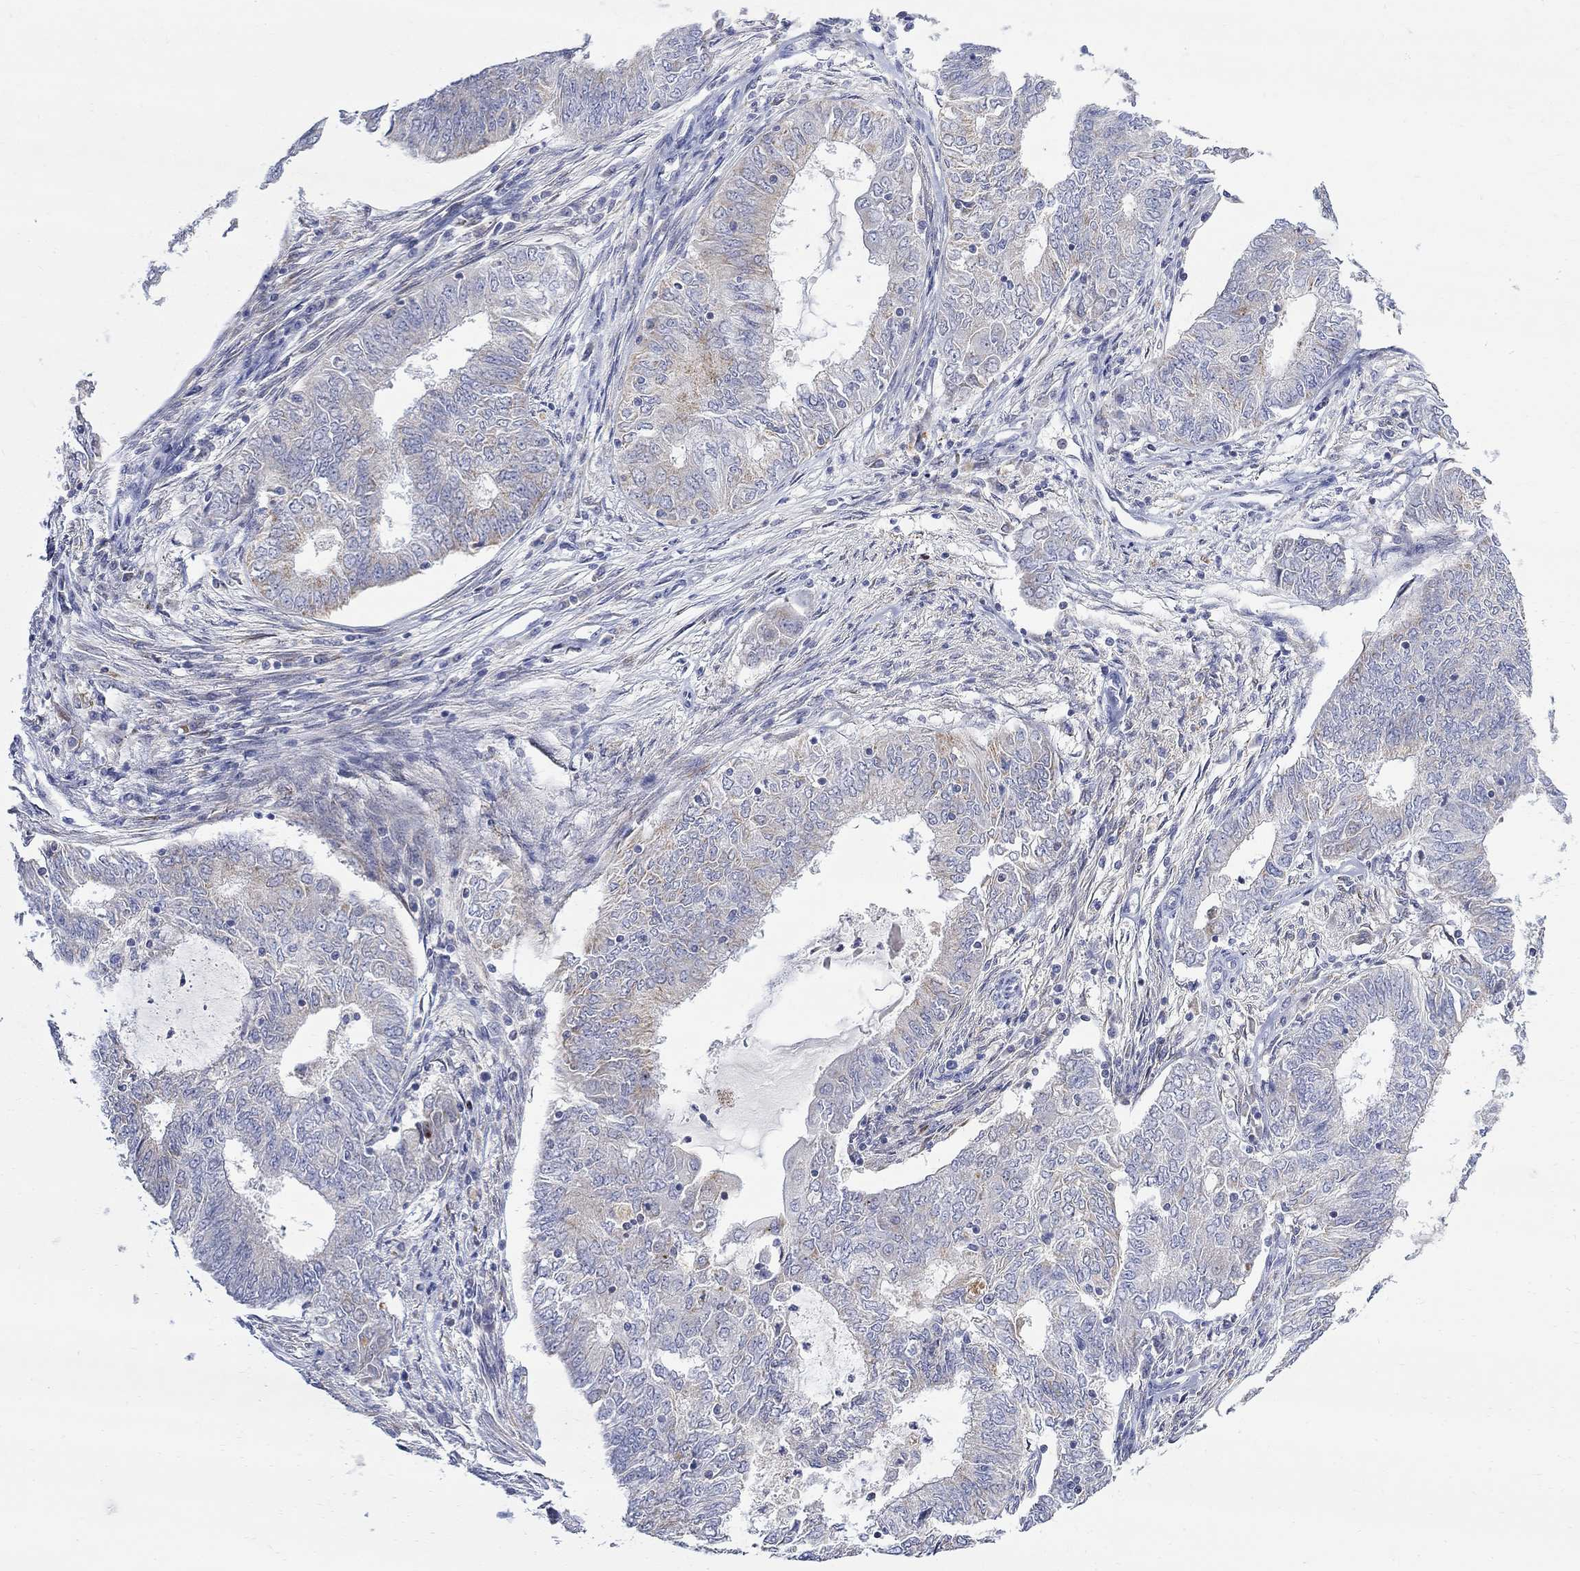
{"staining": {"intensity": "weak", "quantity": "<25%", "location": "cytoplasmic/membranous"}, "tissue": "endometrial cancer", "cell_type": "Tumor cells", "image_type": "cancer", "snomed": [{"axis": "morphology", "description": "Adenocarcinoma, NOS"}, {"axis": "topography", "description": "Endometrium"}], "caption": "A high-resolution histopathology image shows immunohistochemistry (IHC) staining of endometrial adenocarcinoma, which exhibits no significant expression in tumor cells. (Immunohistochemistry, brightfield microscopy, high magnification).", "gene": "FNDC5", "patient": {"sex": "female", "age": 62}}